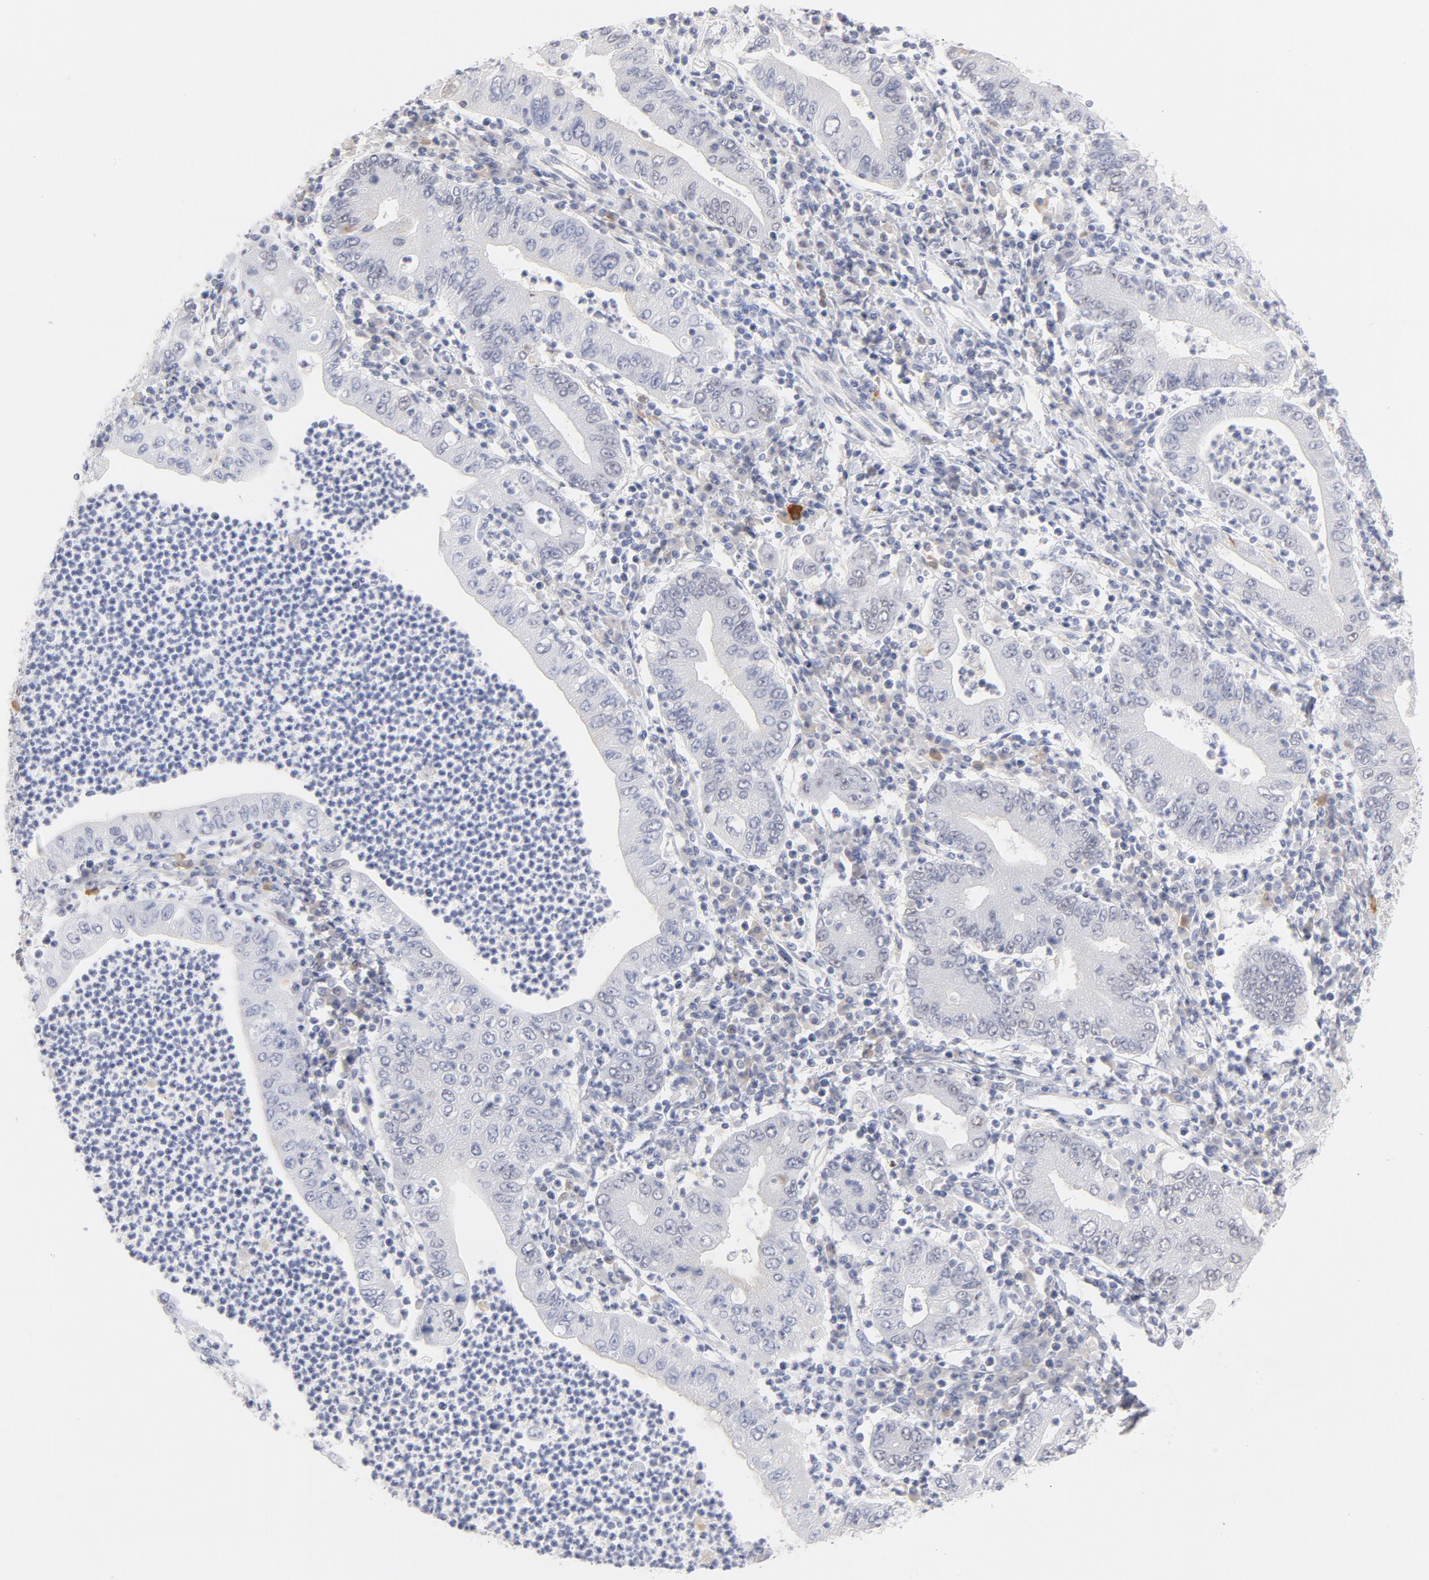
{"staining": {"intensity": "negative", "quantity": "none", "location": "none"}, "tissue": "stomach cancer", "cell_type": "Tumor cells", "image_type": "cancer", "snomed": [{"axis": "morphology", "description": "Normal tissue, NOS"}, {"axis": "morphology", "description": "Adenocarcinoma, NOS"}, {"axis": "topography", "description": "Esophagus"}, {"axis": "topography", "description": "Stomach, upper"}, {"axis": "topography", "description": "Peripheral nerve tissue"}], "caption": "Stomach cancer stained for a protein using immunohistochemistry demonstrates no staining tumor cells.", "gene": "MCM7", "patient": {"sex": "male", "age": 62}}